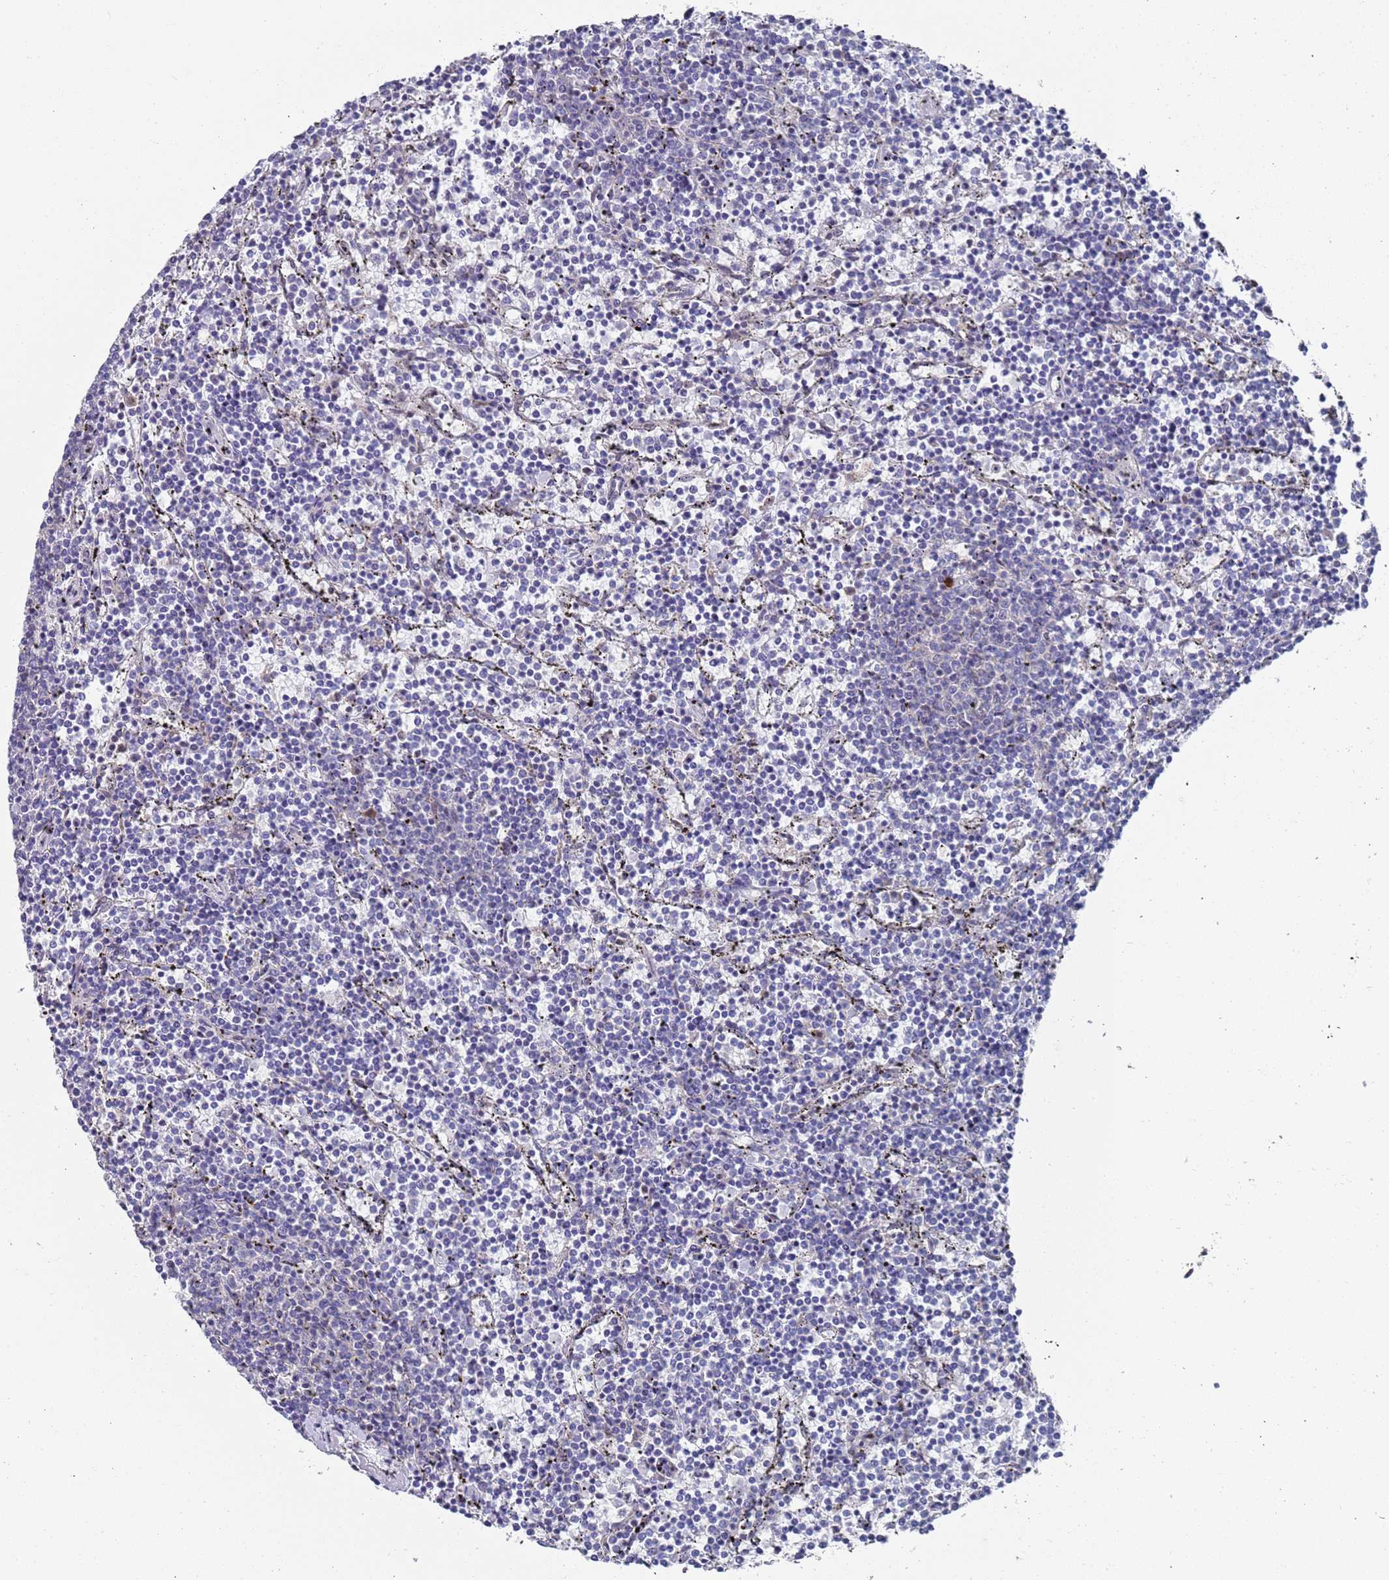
{"staining": {"intensity": "negative", "quantity": "none", "location": "none"}, "tissue": "lymphoma", "cell_type": "Tumor cells", "image_type": "cancer", "snomed": [{"axis": "morphology", "description": "Malignant lymphoma, non-Hodgkin's type, Low grade"}, {"axis": "topography", "description": "Spleen"}], "caption": "Malignant lymphoma, non-Hodgkin's type (low-grade) was stained to show a protein in brown. There is no significant positivity in tumor cells.", "gene": "COPS6", "patient": {"sex": "female", "age": 50}}